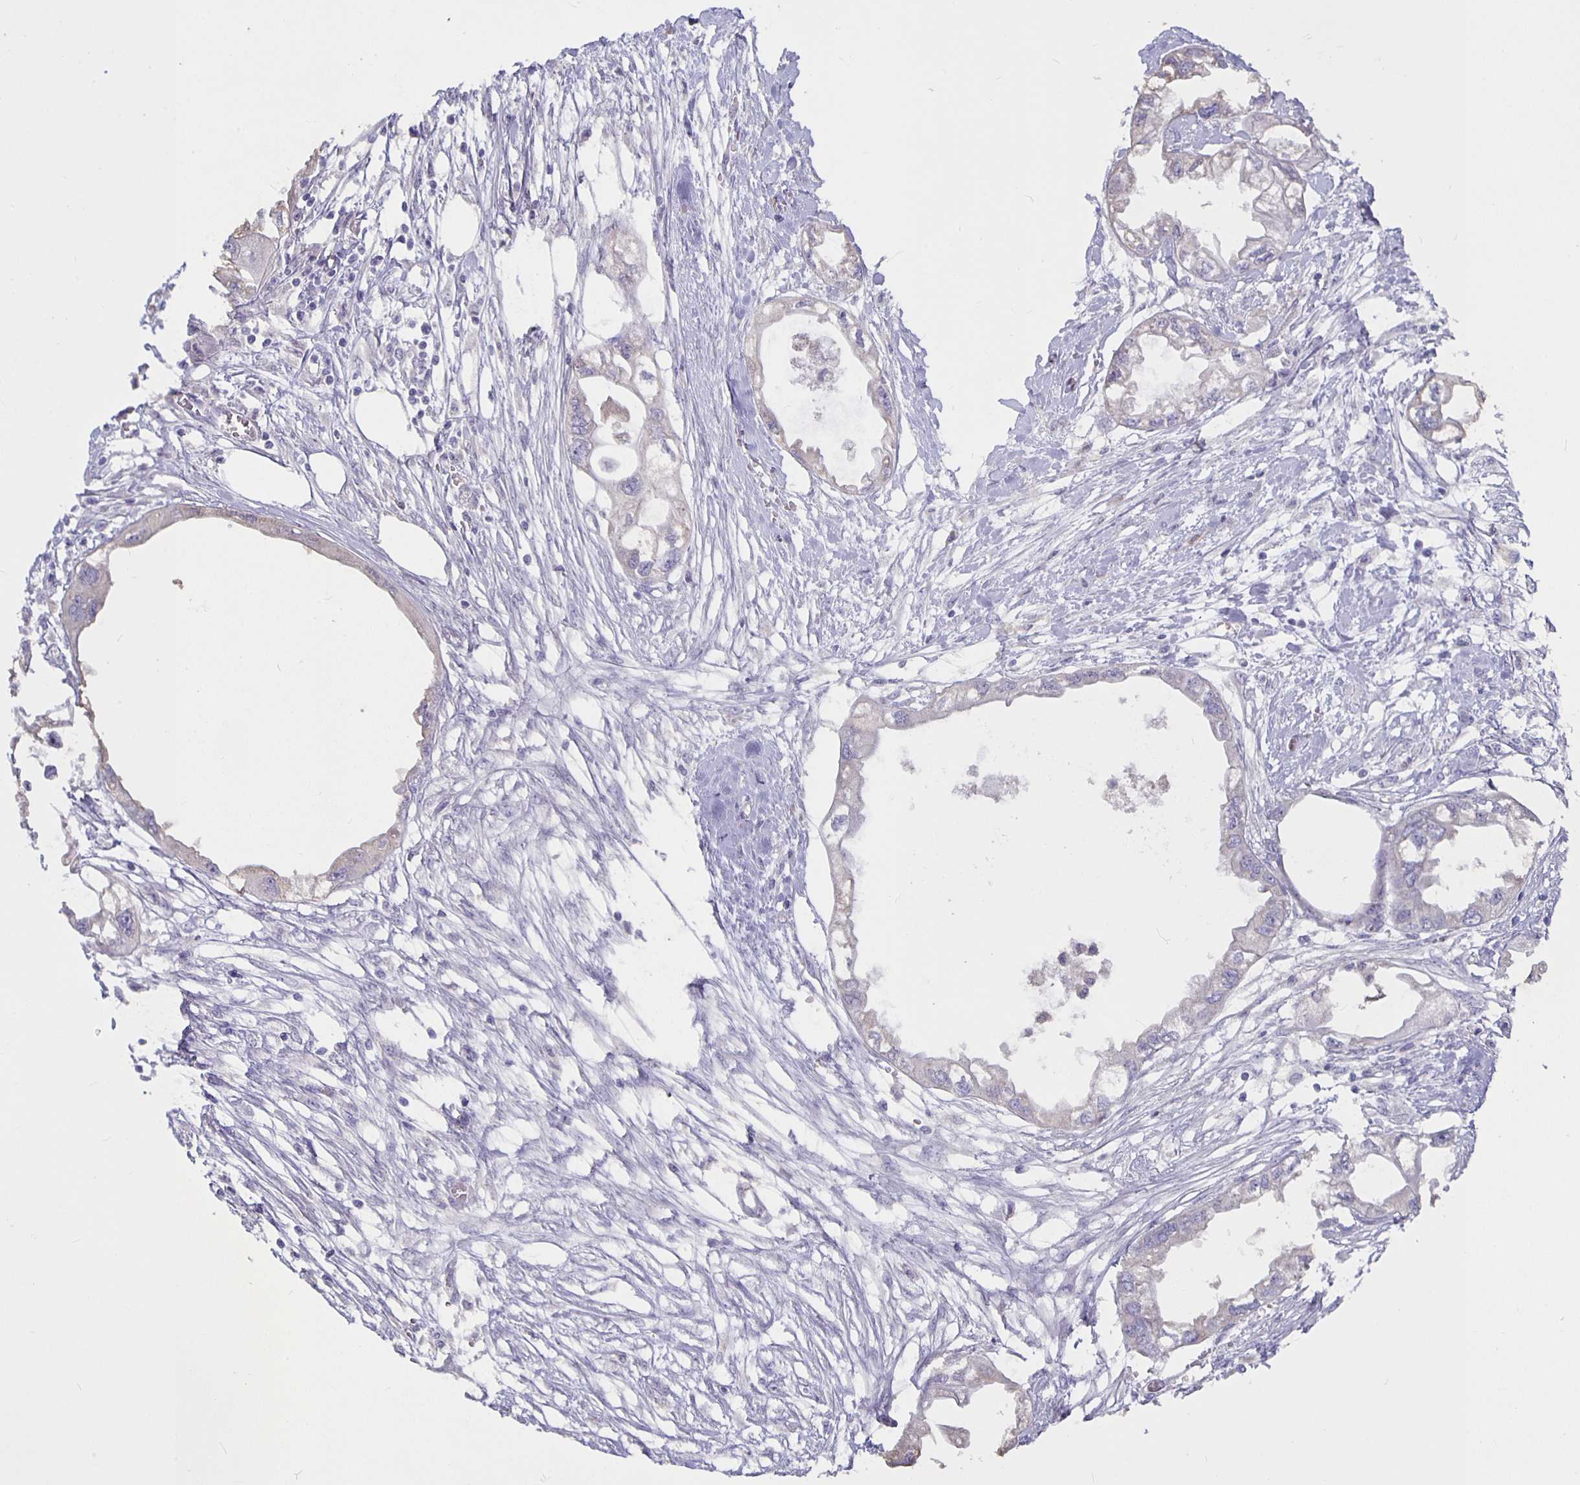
{"staining": {"intensity": "negative", "quantity": "none", "location": "none"}, "tissue": "endometrial cancer", "cell_type": "Tumor cells", "image_type": "cancer", "snomed": [{"axis": "morphology", "description": "Adenocarcinoma, NOS"}, {"axis": "morphology", "description": "Adenocarcinoma, metastatic, NOS"}, {"axis": "topography", "description": "Adipose tissue"}, {"axis": "topography", "description": "Endometrium"}], "caption": "The photomicrograph demonstrates no staining of tumor cells in endometrial cancer (metastatic adenocarcinoma). The staining is performed using DAB brown chromogen with nuclei counter-stained in using hematoxylin.", "gene": "GPX4", "patient": {"sex": "female", "age": 67}}